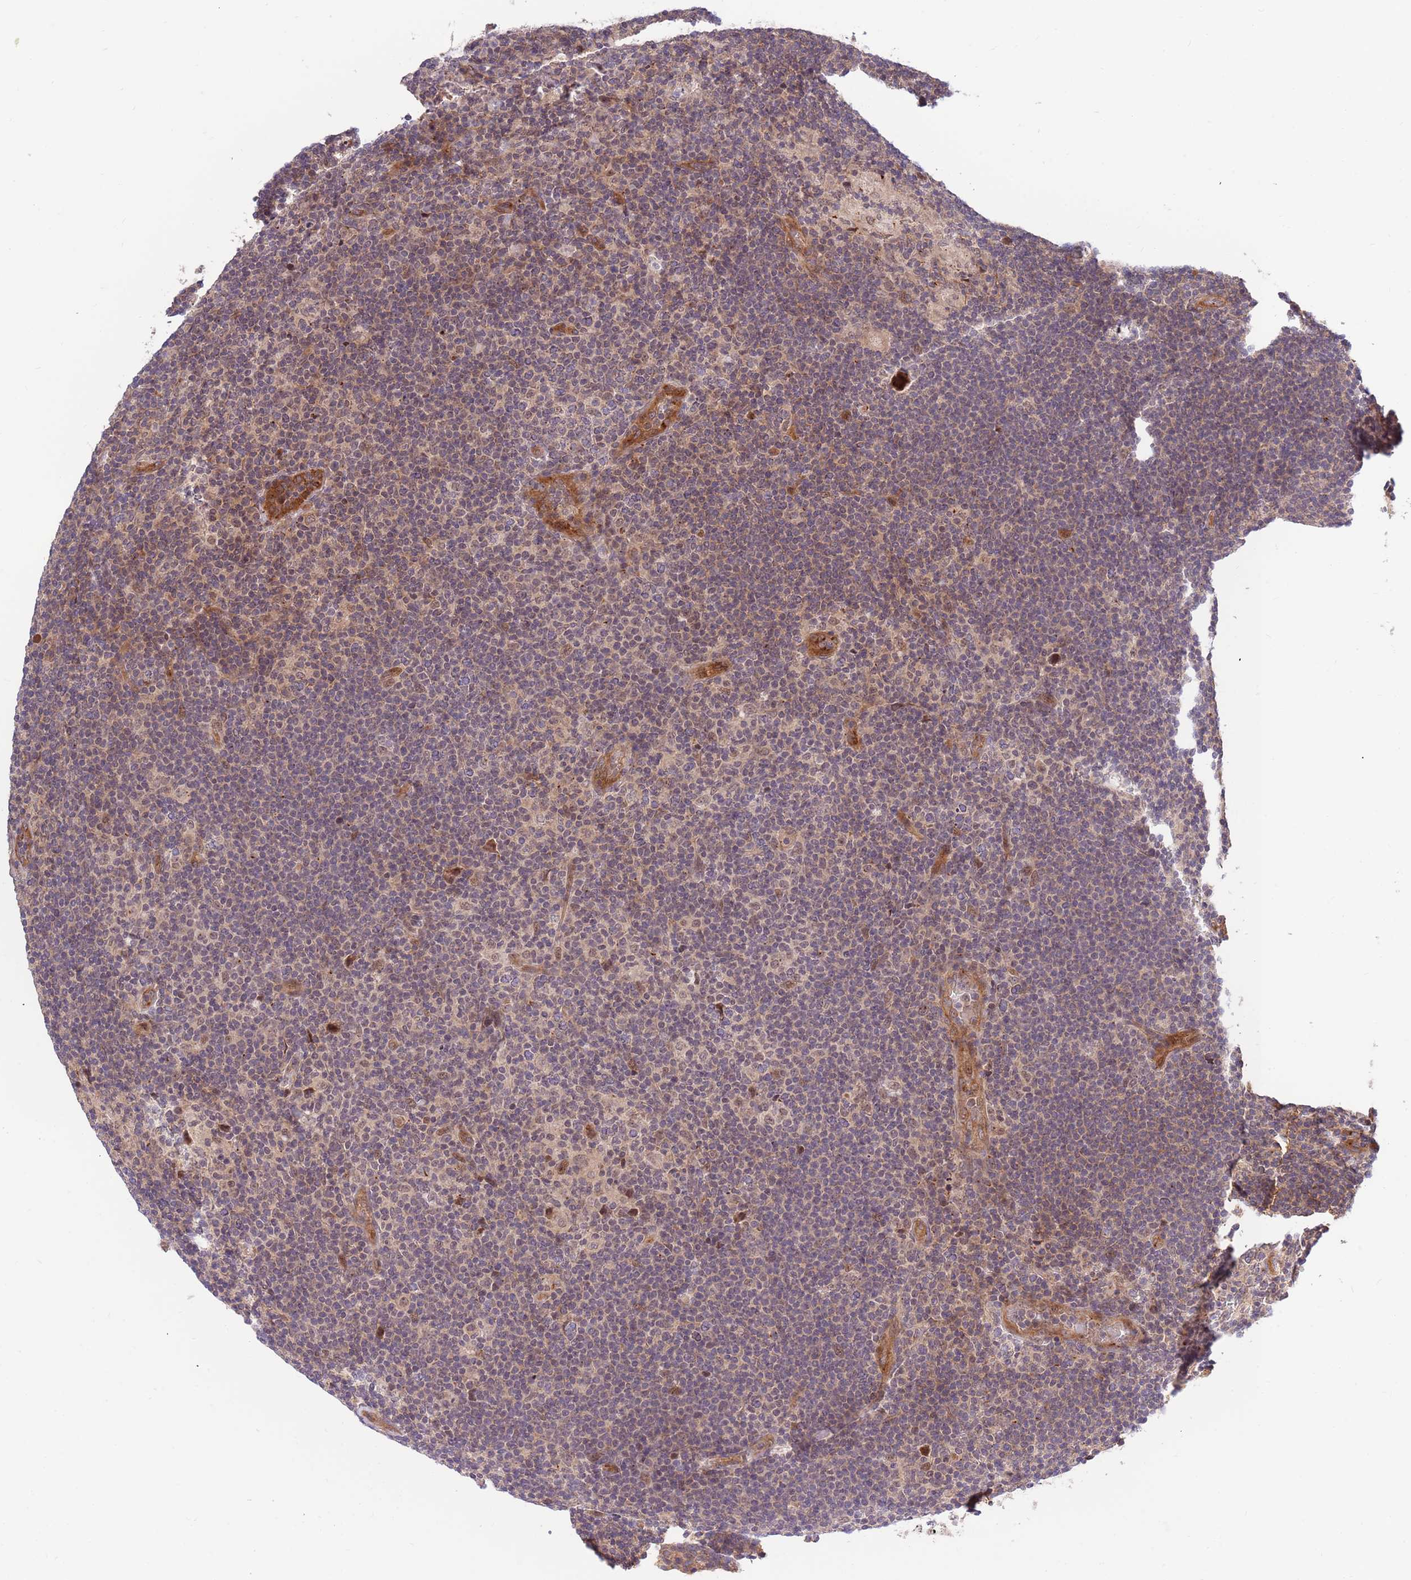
{"staining": {"intensity": "weak", "quantity": "<25%", "location": "nuclear"}, "tissue": "lymphoma", "cell_type": "Tumor cells", "image_type": "cancer", "snomed": [{"axis": "morphology", "description": "Hodgkin's disease, NOS"}, {"axis": "topography", "description": "Lymph node"}], "caption": "DAB (3,3'-diaminobenzidine) immunohistochemical staining of lymphoma displays no significant expression in tumor cells. The staining is performed using DAB brown chromogen with nuclei counter-stained in using hematoxylin.", "gene": "HAUS3", "patient": {"sex": "female", "age": 57}}